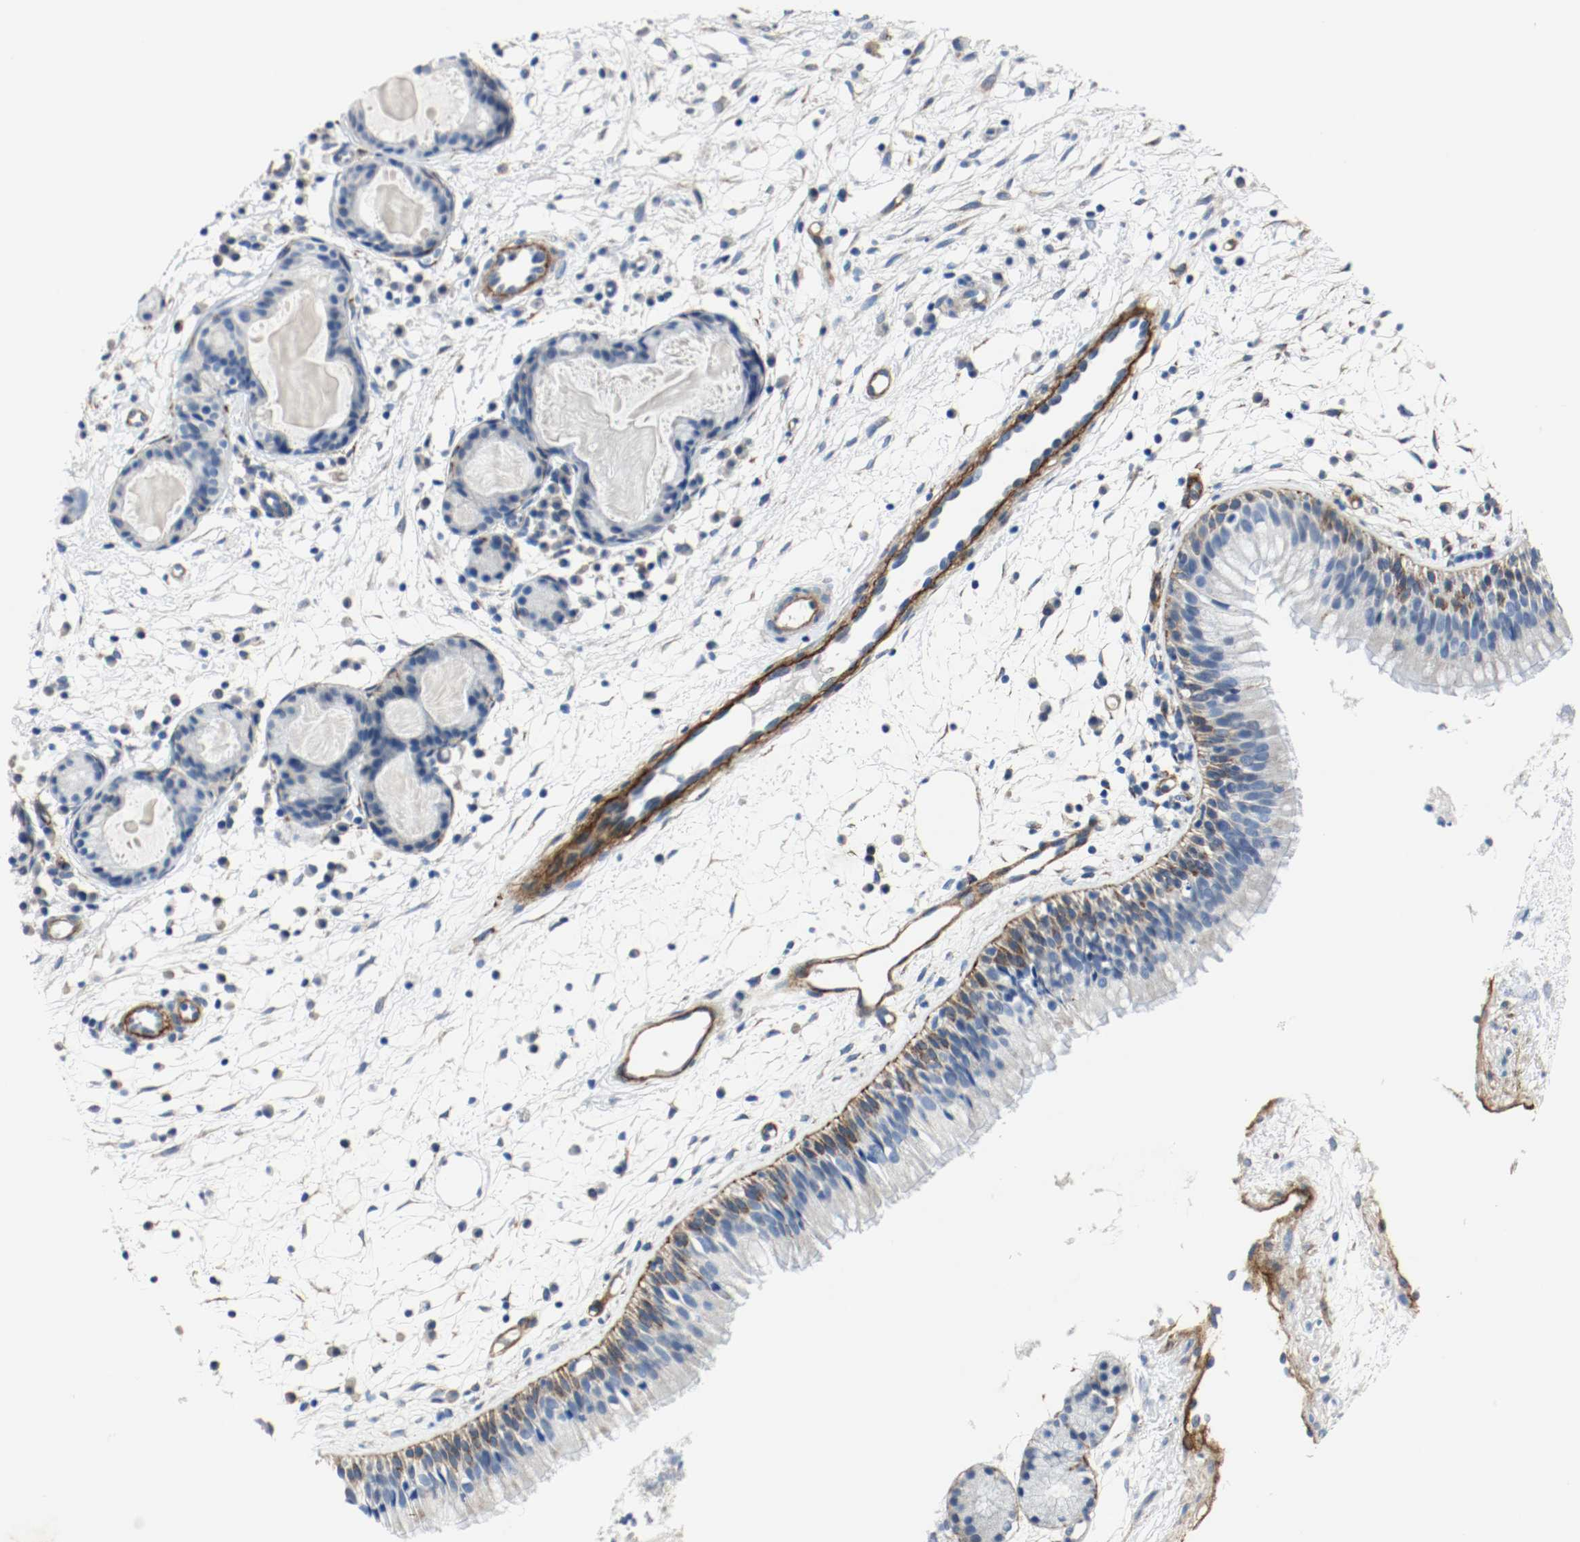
{"staining": {"intensity": "moderate", "quantity": "25%-75%", "location": "cytoplasmic/membranous"}, "tissue": "nasopharynx", "cell_type": "Respiratory epithelial cells", "image_type": "normal", "snomed": [{"axis": "morphology", "description": "Normal tissue, NOS"}, {"axis": "topography", "description": "Nasopharynx"}], "caption": "Benign nasopharynx demonstrates moderate cytoplasmic/membranous staining in approximately 25%-75% of respiratory epithelial cells.", "gene": "LAMB1", "patient": {"sex": "male", "age": 21}}